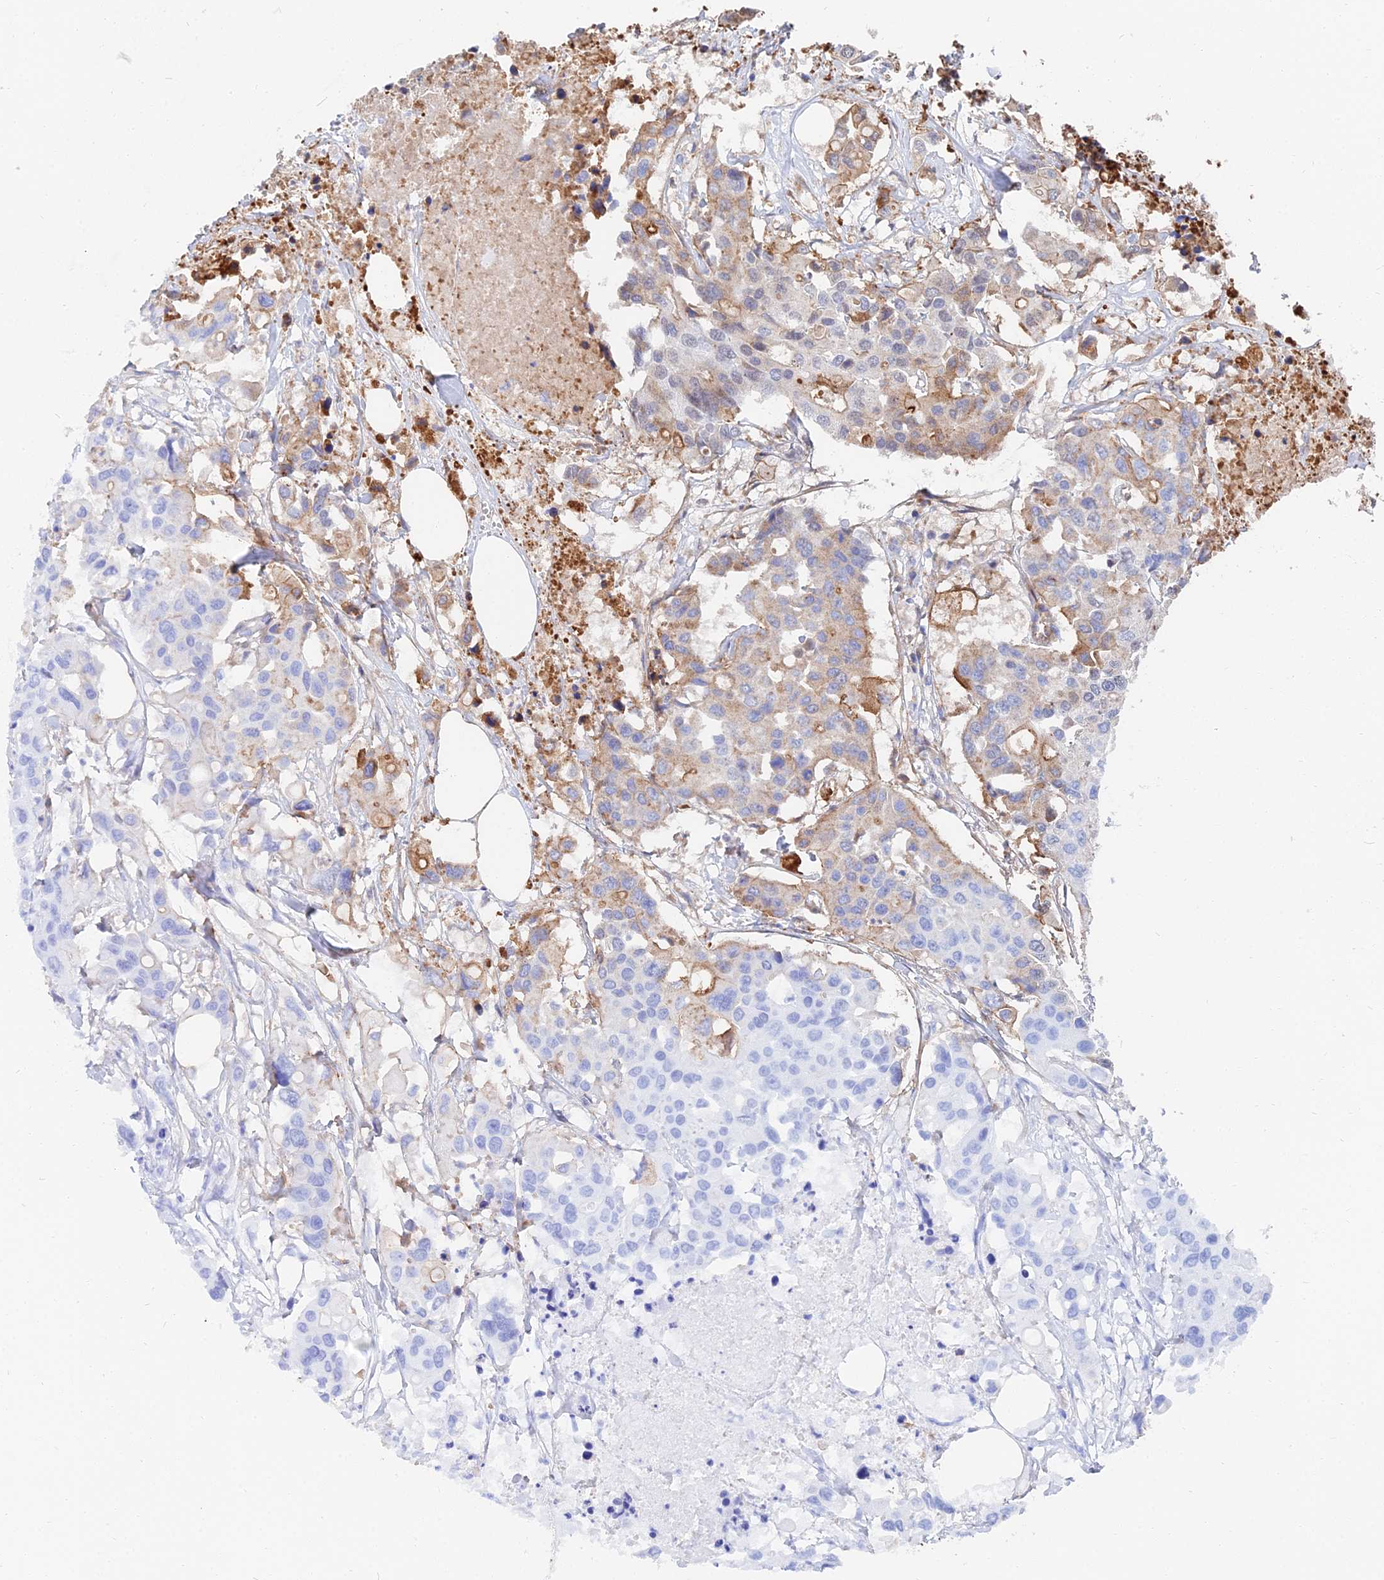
{"staining": {"intensity": "moderate", "quantity": "<25%", "location": "cytoplasmic/membranous"}, "tissue": "colorectal cancer", "cell_type": "Tumor cells", "image_type": "cancer", "snomed": [{"axis": "morphology", "description": "Adenocarcinoma, NOS"}, {"axis": "topography", "description": "Colon"}], "caption": "DAB (3,3'-diaminobenzidine) immunohistochemical staining of human colorectal adenocarcinoma demonstrates moderate cytoplasmic/membranous protein positivity in about <25% of tumor cells. (IHC, brightfield microscopy, high magnification).", "gene": "TRIM43B", "patient": {"sex": "male", "age": 77}}